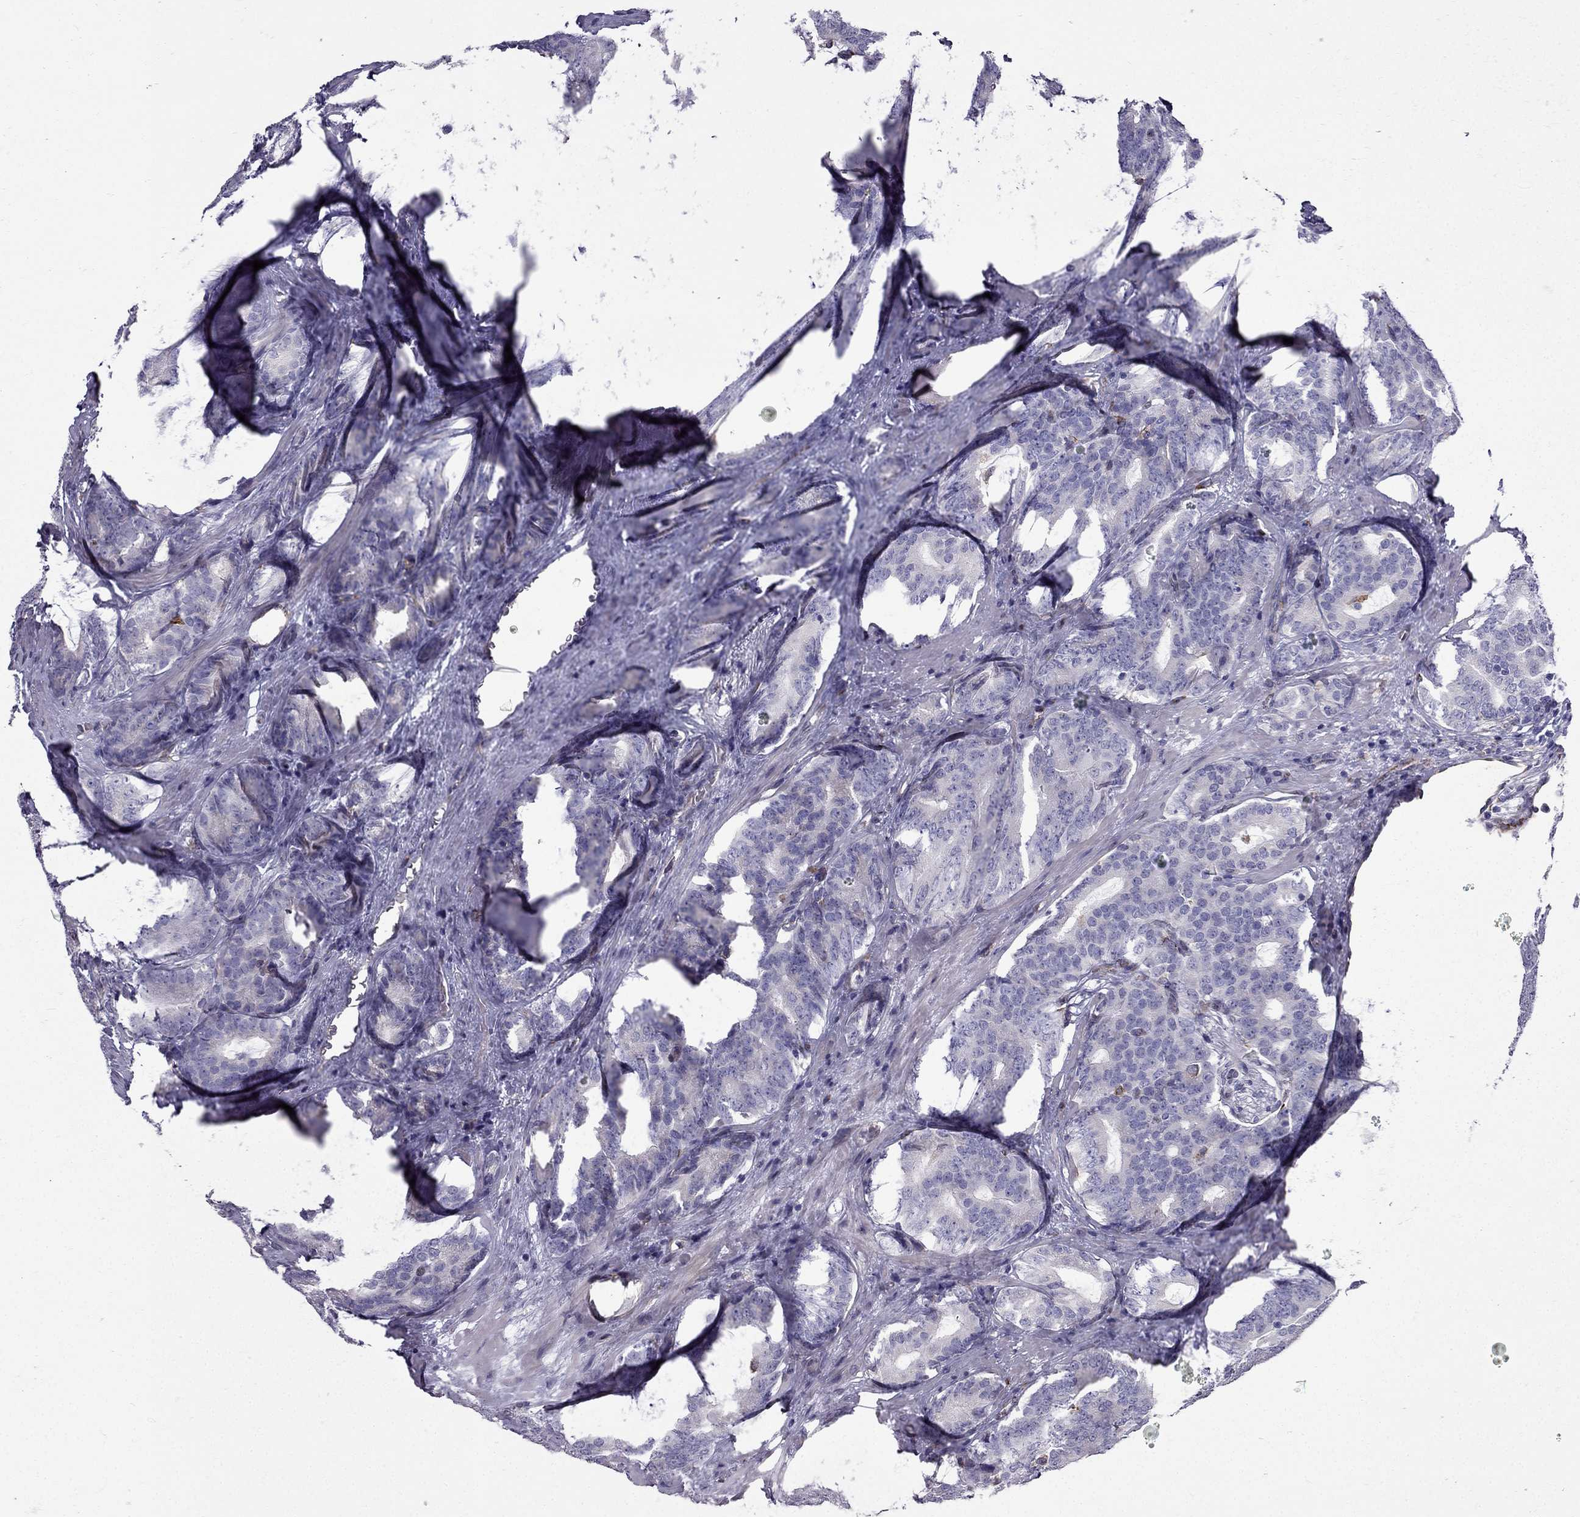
{"staining": {"intensity": "negative", "quantity": "none", "location": "none"}, "tissue": "prostate cancer", "cell_type": "Tumor cells", "image_type": "cancer", "snomed": [{"axis": "morphology", "description": "Adenocarcinoma, NOS"}, {"axis": "topography", "description": "Prostate"}], "caption": "A high-resolution photomicrograph shows IHC staining of prostate adenocarcinoma, which shows no significant expression in tumor cells.", "gene": "IKBIP", "patient": {"sex": "male", "age": 71}}